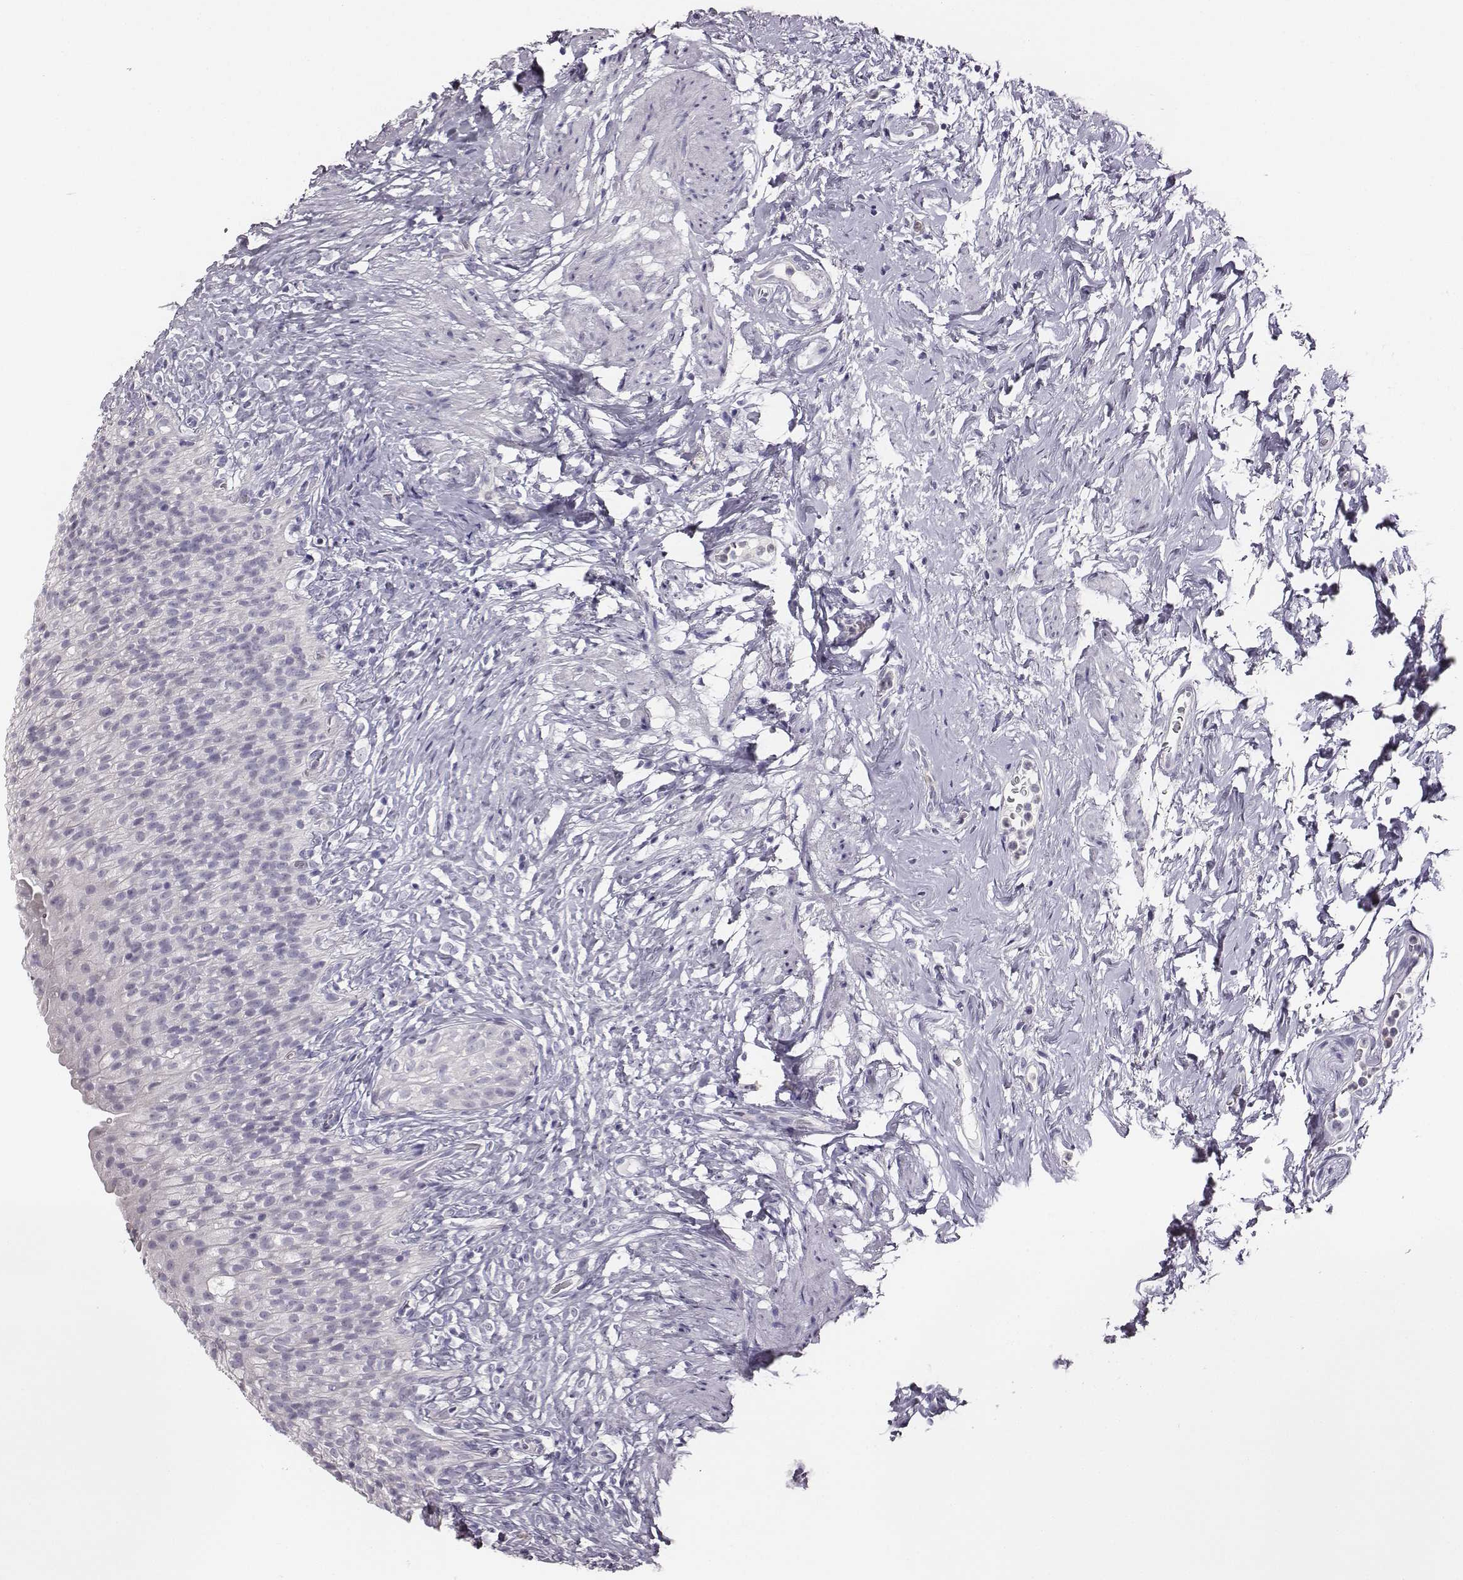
{"staining": {"intensity": "negative", "quantity": "none", "location": "none"}, "tissue": "urinary bladder", "cell_type": "Urothelial cells", "image_type": "normal", "snomed": [{"axis": "morphology", "description": "Normal tissue, NOS"}, {"axis": "topography", "description": "Urinary bladder"}], "caption": "The IHC photomicrograph has no significant expression in urothelial cells of urinary bladder. The staining is performed using DAB (3,3'-diaminobenzidine) brown chromogen with nuclei counter-stained in using hematoxylin.", "gene": "ENSG00000290147", "patient": {"sex": "male", "age": 76}}